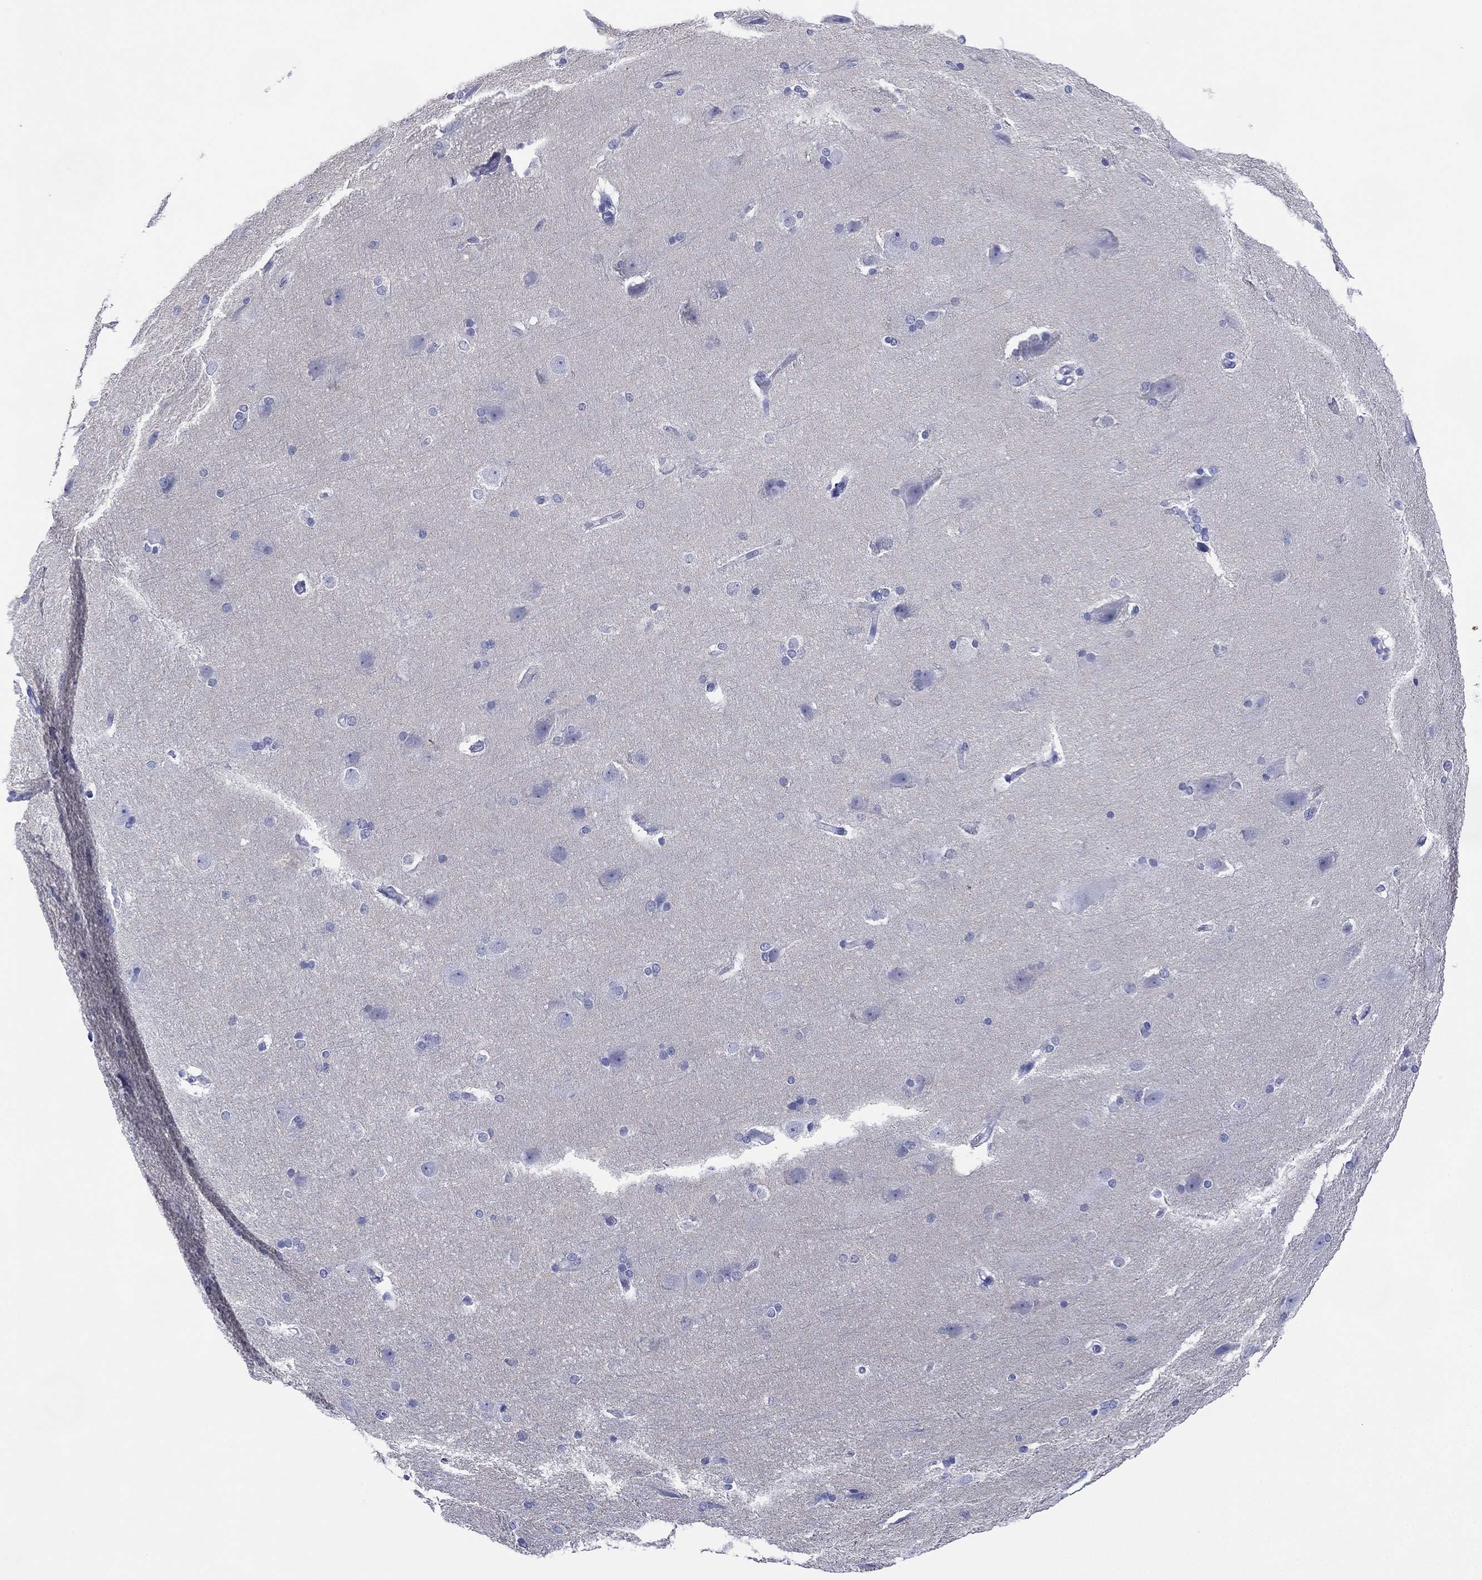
{"staining": {"intensity": "negative", "quantity": "none", "location": "none"}, "tissue": "hippocampus", "cell_type": "Glial cells", "image_type": "normal", "snomed": [{"axis": "morphology", "description": "Normal tissue, NOS"}, {"axis": "topography", "description": "Cerebral cortex"}, {"axis": "topography", "description": "Hippocampus"}], "caption": "High power microscopy histopathology image of an immunohistochemistry (IHC) image of unremarkable hippocampus, revealing no significant staining in glial cells. (IHC, brightfield microscopy, high magnification).", "gene": "DSG1", "patient": {"sex": "female", "age": 19}}